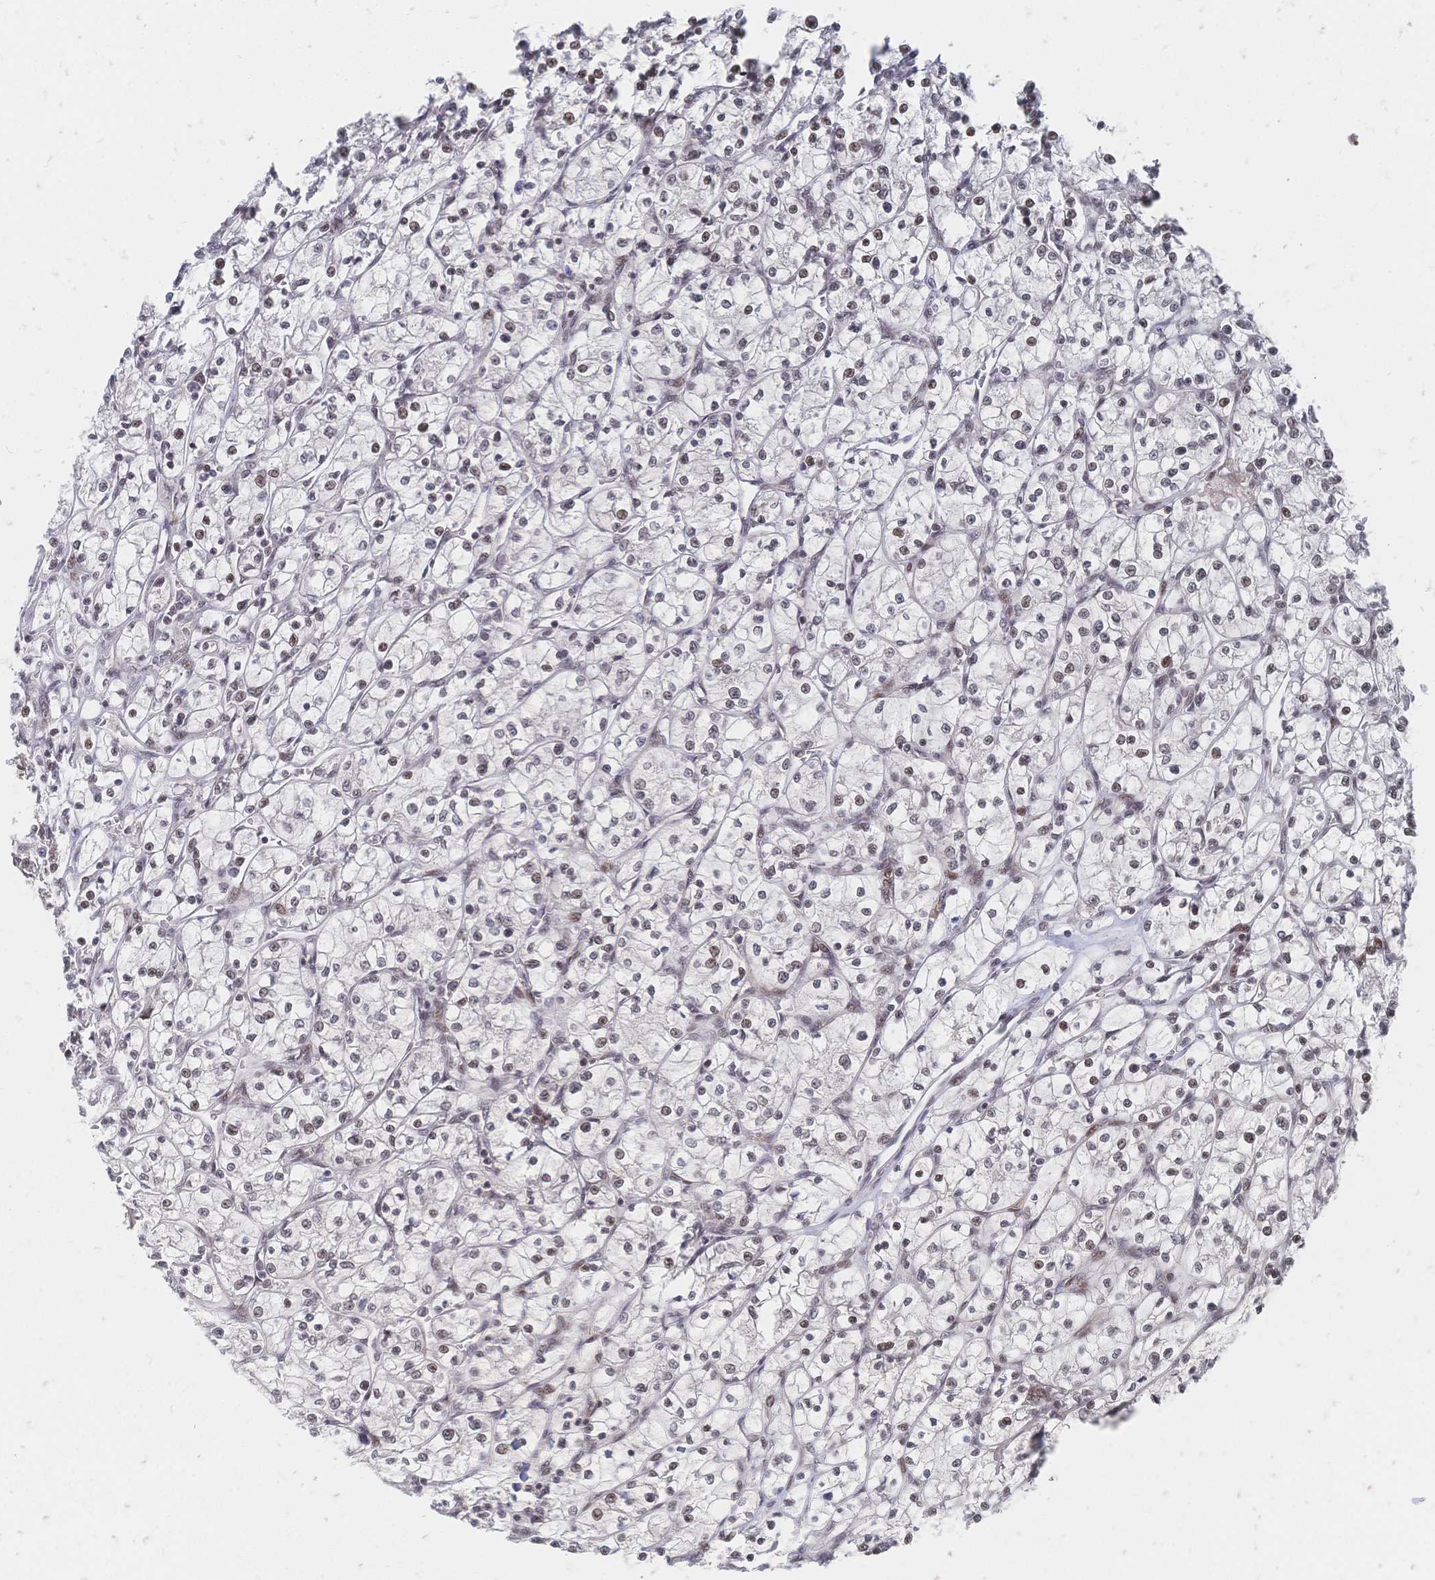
{"staining": {"intensity": "moderate", "quantity": "25%-75%", "location": "nuclear"}, "tissue": "renal cancer", "cell_type": "Tumor cells", "image_type": "cancer", "snomed": [{"axis": "morphology", "description": "Adenocarcinoma, NOS"}, {"axis": "topography", "description": "Kidney"}], "caption": "Adenocarcinoma (renal) was stained to show a protein in brown. There is medium levels of moderate nuclear staining in about 25%-75% of tumor cells.", "gene": "NELFA", "patient": {"sex": "female", "age": 64}}